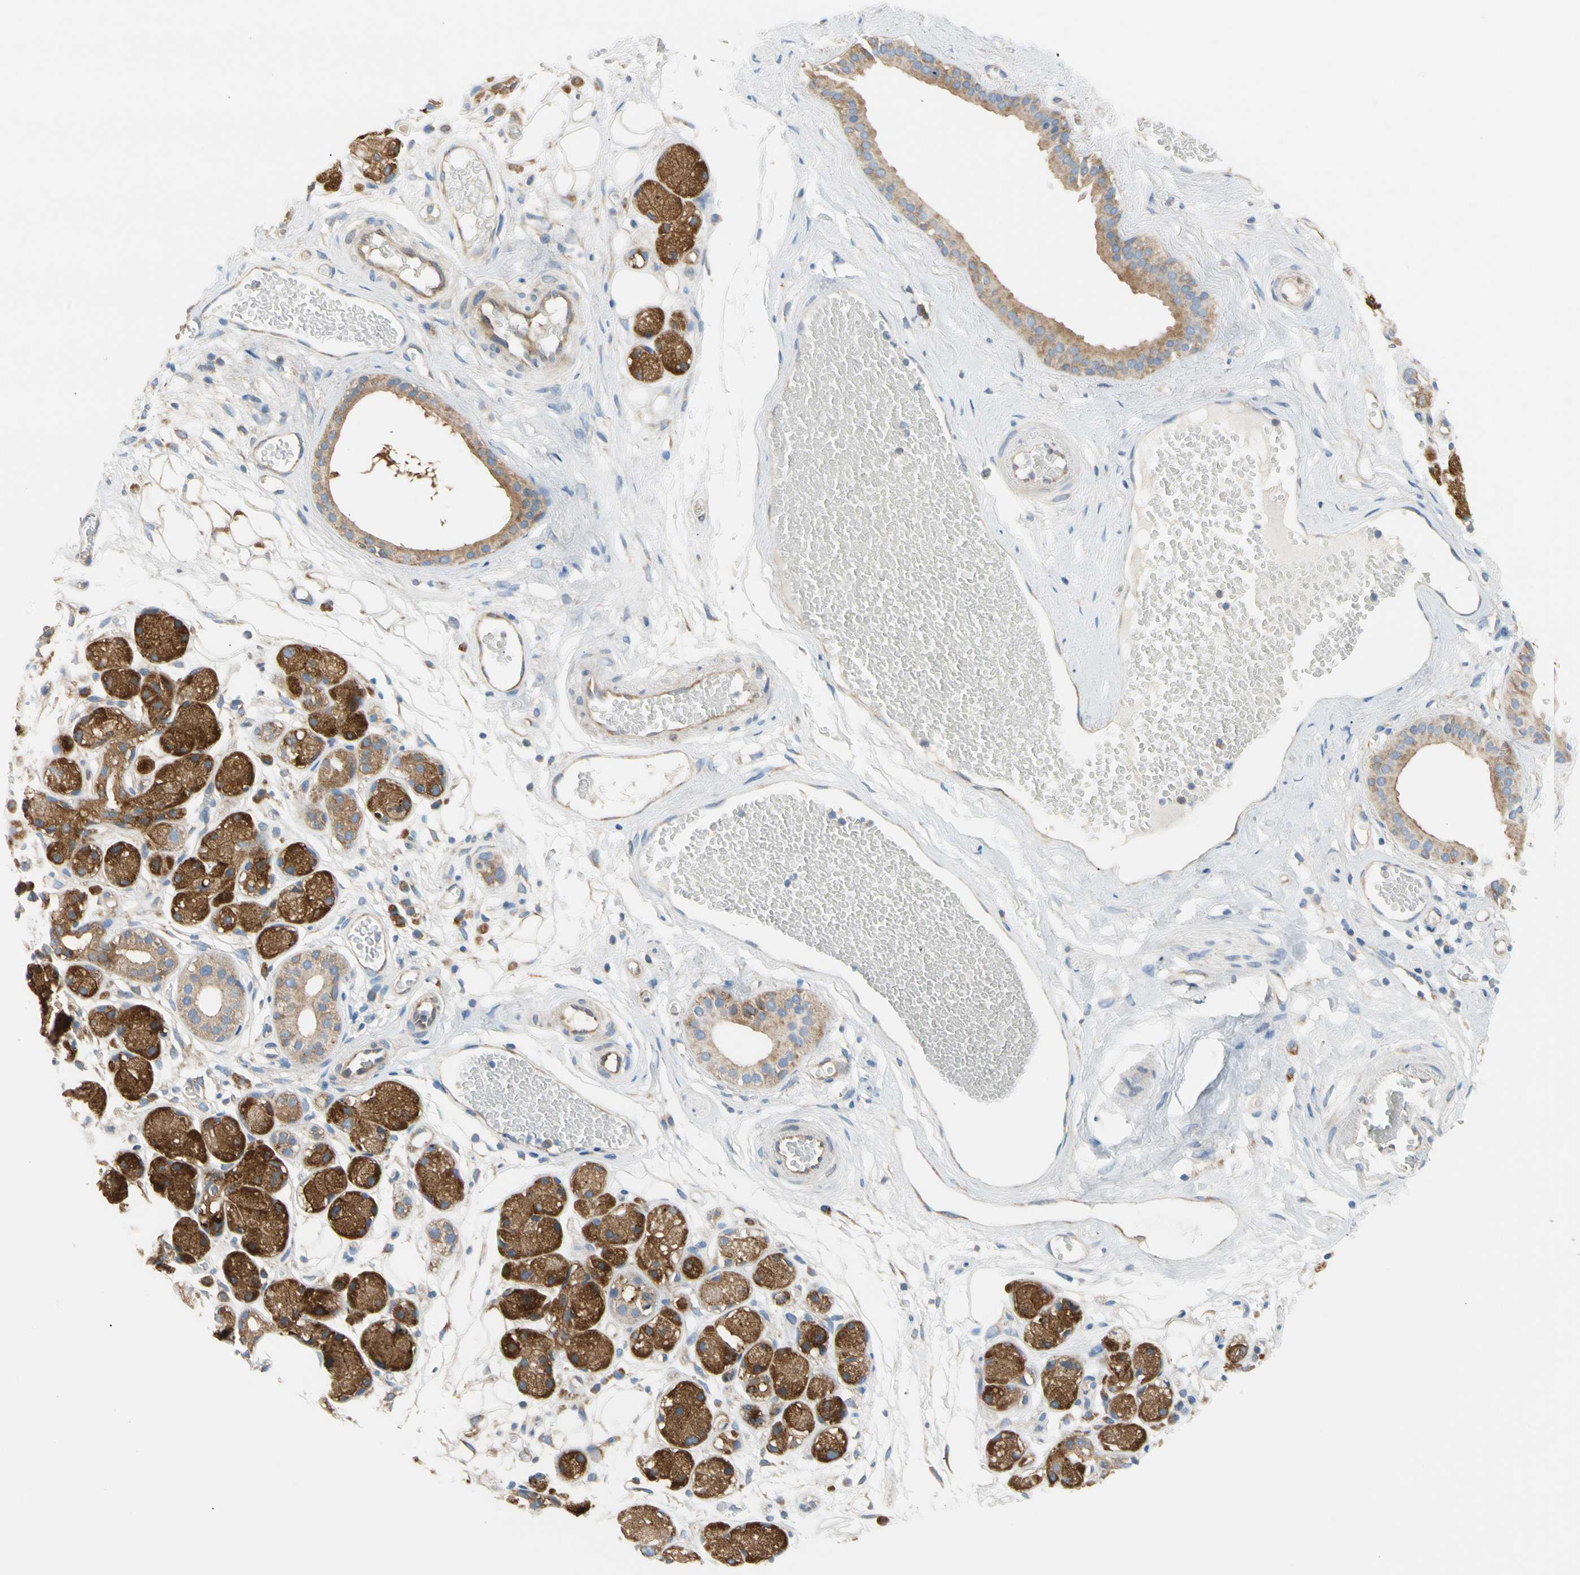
{"staining": {"intensity": "weak", "quantity": ">75%", "location": "cytoplasmic/membranous"}, "tissue": "adipose tissue", "cell_type": "Adipocytes", "image_type": "normal", "snomed": [{"axis": "morphology", "description": "Normal tissue, NOS"}, {"axis": "morphology", "description": "Inflammation, NOS"}, {"axis": "topography", "description": "Vascular tissue"}, {"axis": "topography", "description": "Salivary gland"}], "caption": "The histopathology image displays immunohistochemical staining of unremarkable adipose tissue. There is weak cytoplasmic/membranous expression is appreciated in approximately >75% of adipocytes.", "gene": "GPHN", "patient": {"sex": "female", "age": 75}}